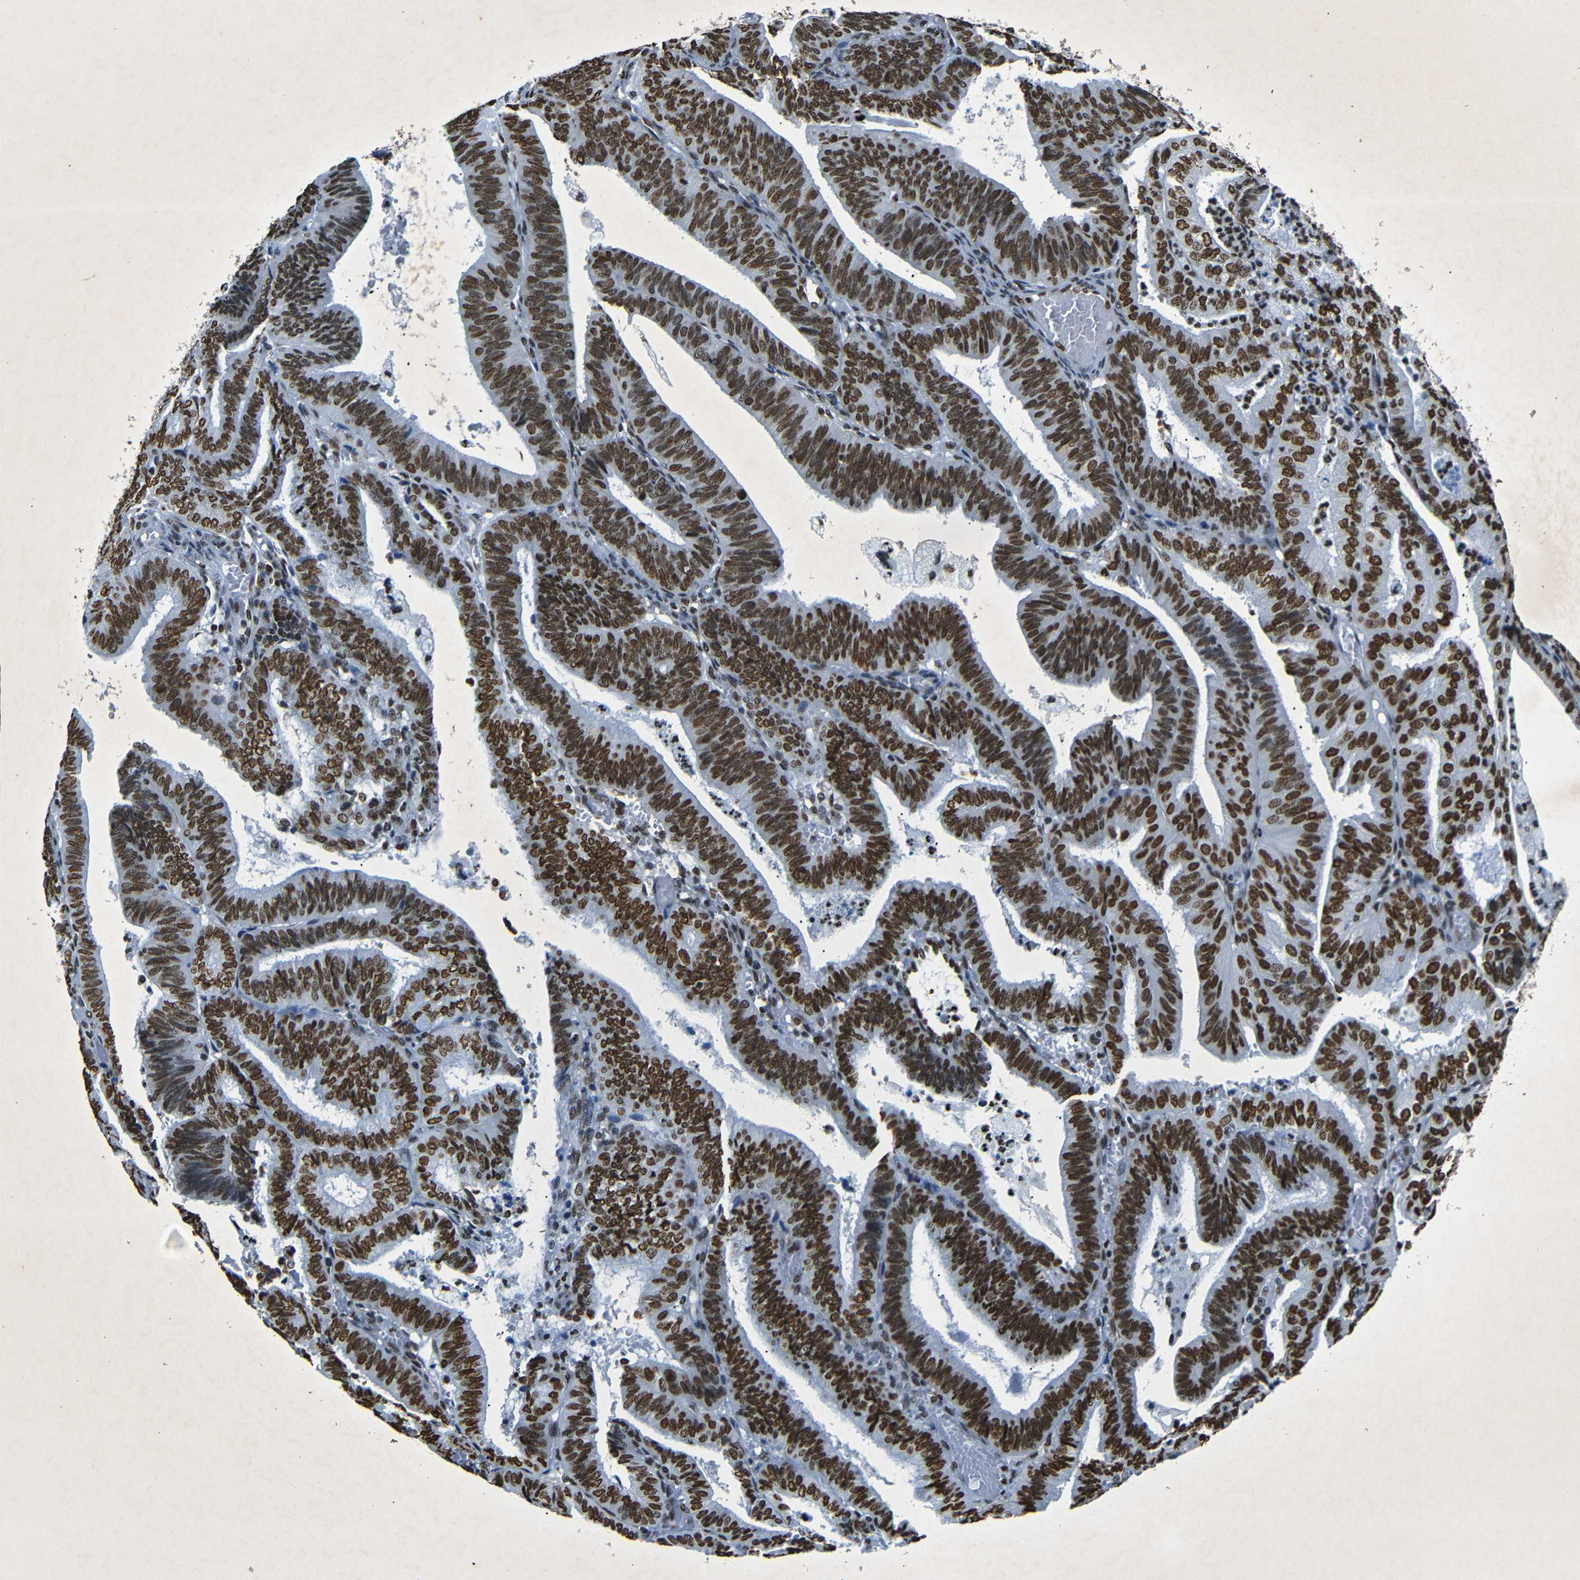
{"staining": {"intensity": "strong", "quantity": ">75%", "location": "nuclear"}, "tissue": "endometrial cancer", "cell_type": "Tumor cells", "image_type": "cancer", "snomed": [{"axis": "morphology", "description": "Adenocarcinoma, NOS"}, {"axis": "topography", "description": "Uterus"}], "caption": "High-power microscopy captured an IHC image of endometrial cancer, revealing strong nuclear expression in about >75% of tumor cells.", "gene": "HMGN1", "patient": {"sex": "female", "age": 60}}